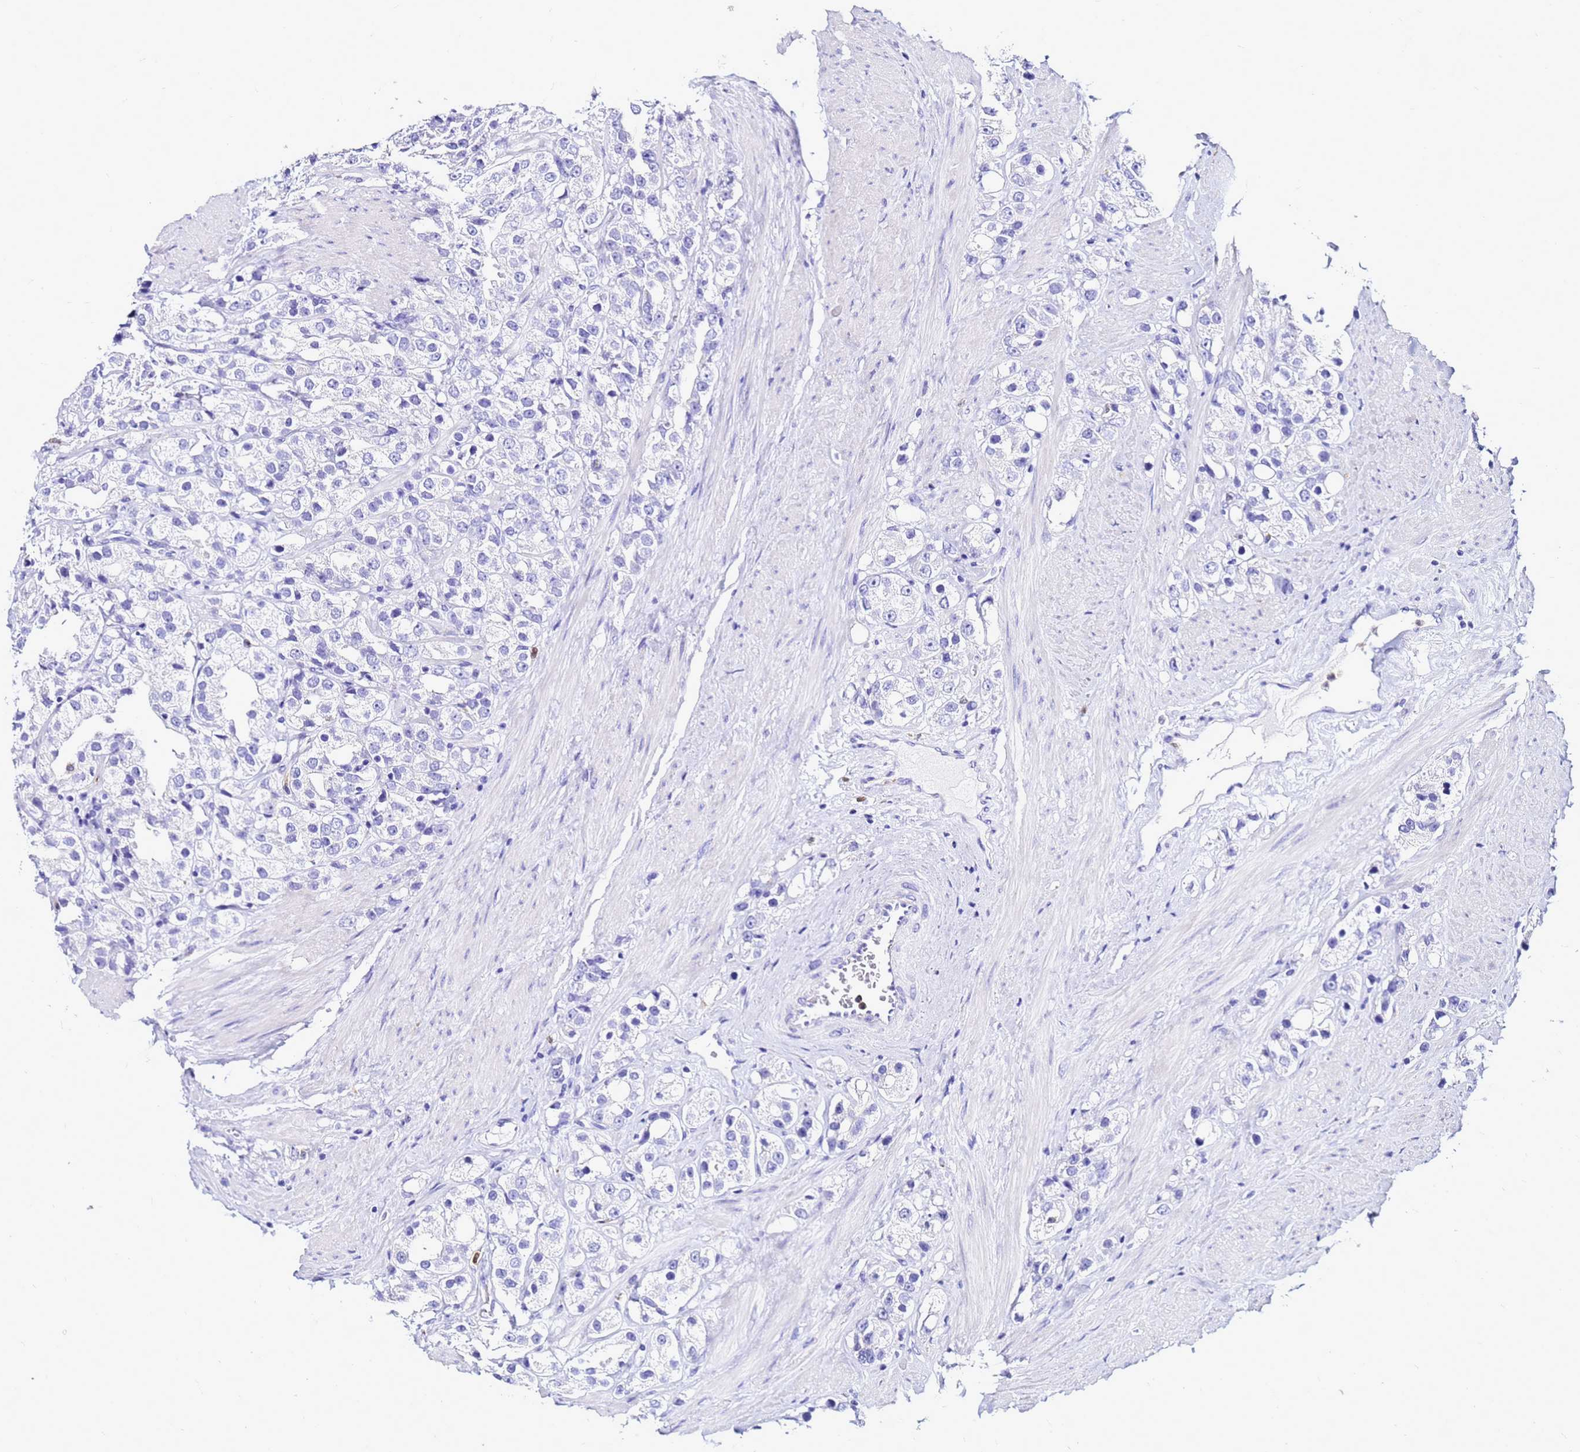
{"staining": {"intensity": "negative", "quantity": "none", "location": "none"}, "tissue": "prostate cancer", "cell_type": "Tumor cells", "image_type": "cancer", "snomed": [{"axis": "morphology", "description": "Adenocarcinoma, NOS"}, {"axis": "topography", "description": "Prostate"}], "caption": "High magnification brightfield microscopy of prostate cancer stained with DAB (3,3'-diaminobenzidine) (brown) and counterstained with hematoxylin (blue): tumor cells show no significant expression.", "gene": "CSTA", "patient": {"sex": "male", "age": 79}}